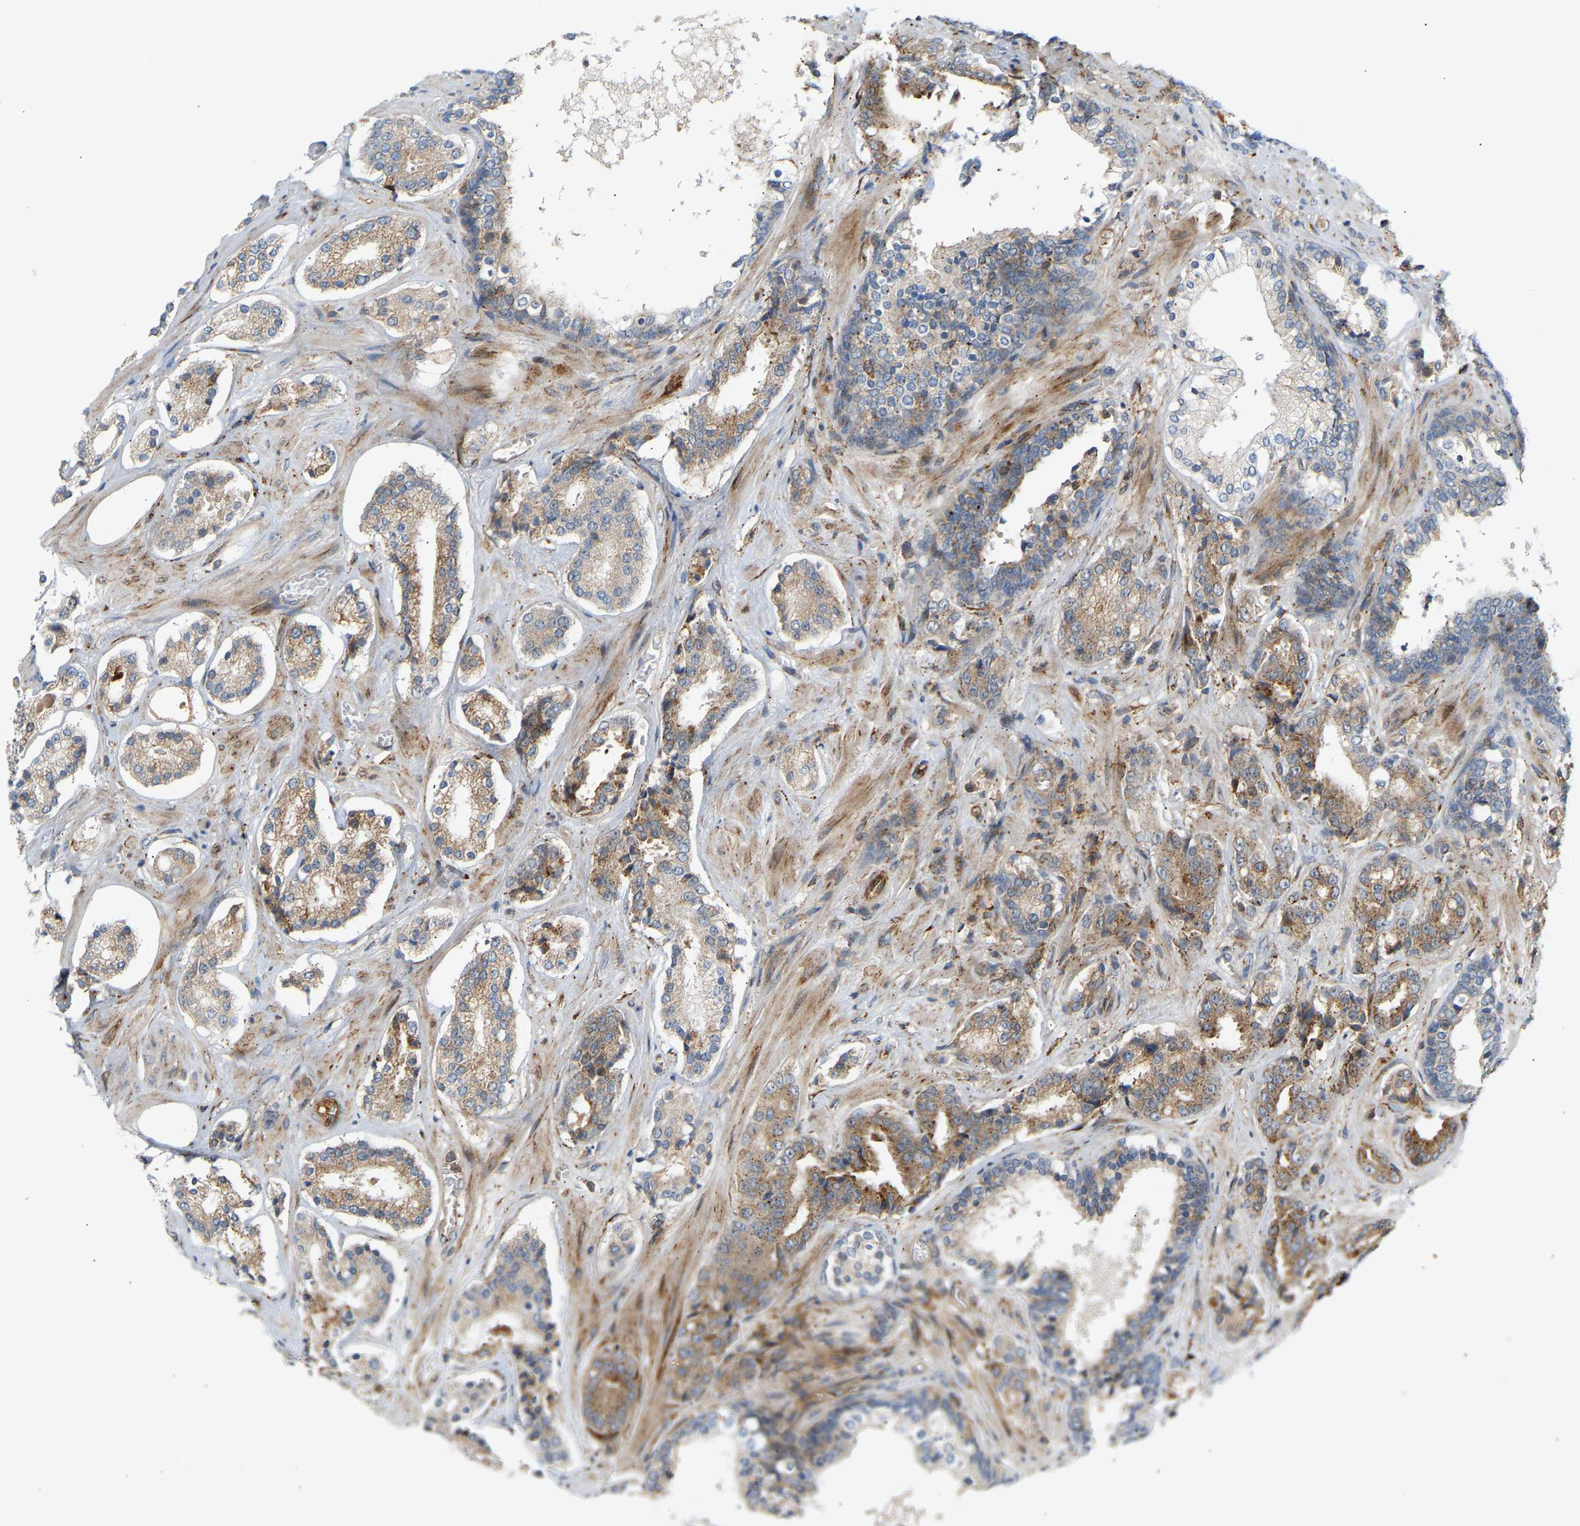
{"staining": {"intensity": "moderate", "quantity": "25%-75%", "location": "cytoplasmic/membranous"}, "tissue": "prostate cancer", "cell_type": "Tumor cells", "image_type": "cancer", "snomed": [{"axis": "morphology", "description": "Adenocarcinoma, High grade"}, {"axis": "topography", "description": "Prostate"}], "caption": "Protein positivity by immunohistochemistry demonstrates moderate cytoplasmic/membranous positivity in about 25%-75% of tumor cells in prostate cancer. Using DAB (brown) and hematoxylin (blue) stains, captured at high magnification using brightfield microscopy.", "gene": "PLCG2", "patient": {"sex": "male", "age": 60}}